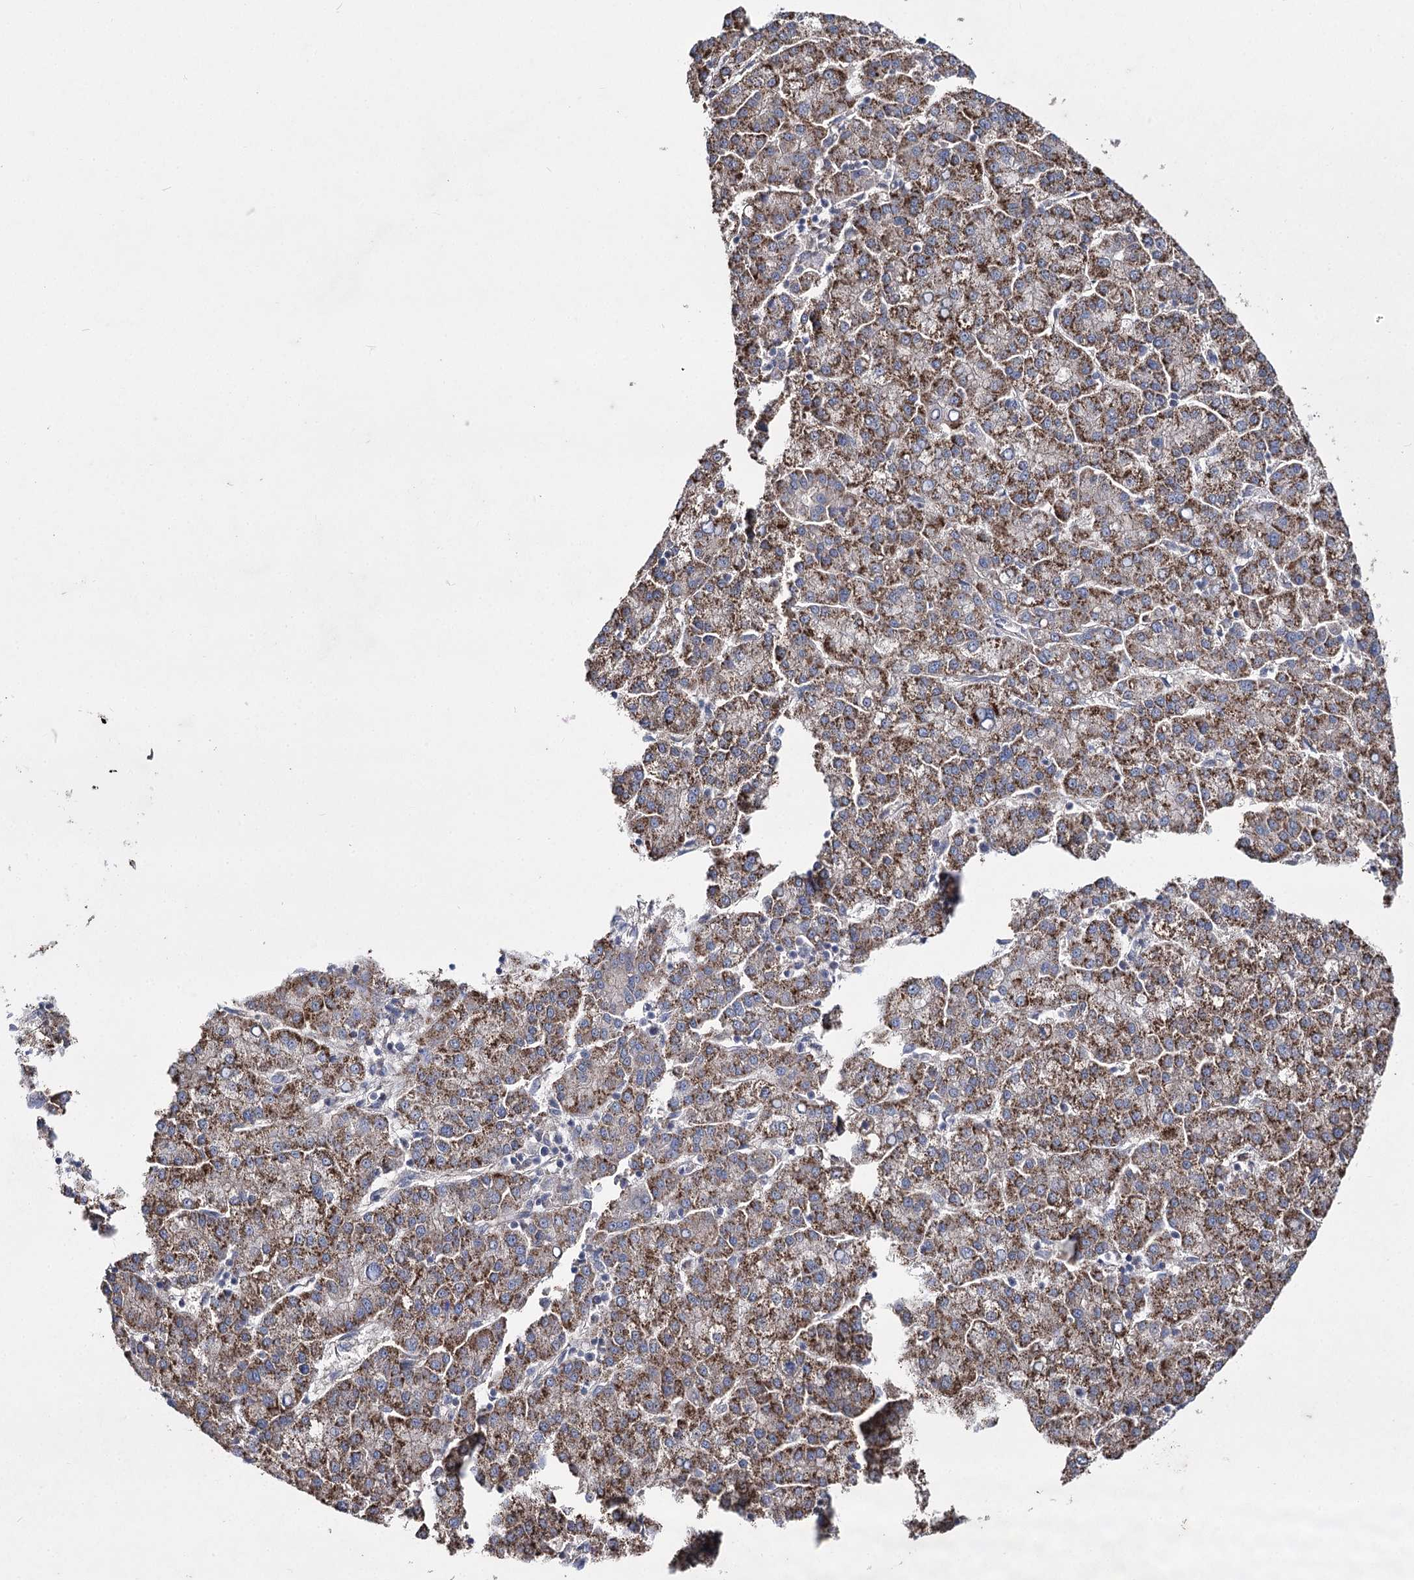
{"staining": {"intensity": "moderate", "quantity": ">75%", "location": "cytoplasmic/membranous"}, "tissue": "liver cancer", "cell_type": "Tumor cells", "image_type": "cancer", "snomed": [{"axis": "morphology", "description": "Carcinoma, Hepatocellular, NOS"}, {"axis": "topography", "description": "Liver"}], "caption": "This image displays hepatocellular carcinoma (liver) stained with immunohistochemistry (IHC) to label a protein in brown. The cytoplasmic/membranous of tumor cells show moderate positivity for the protein. Nuclei are counter-stained blue.", "gene": "AURKC", "patient": {"sex": "female", "age": 58}}